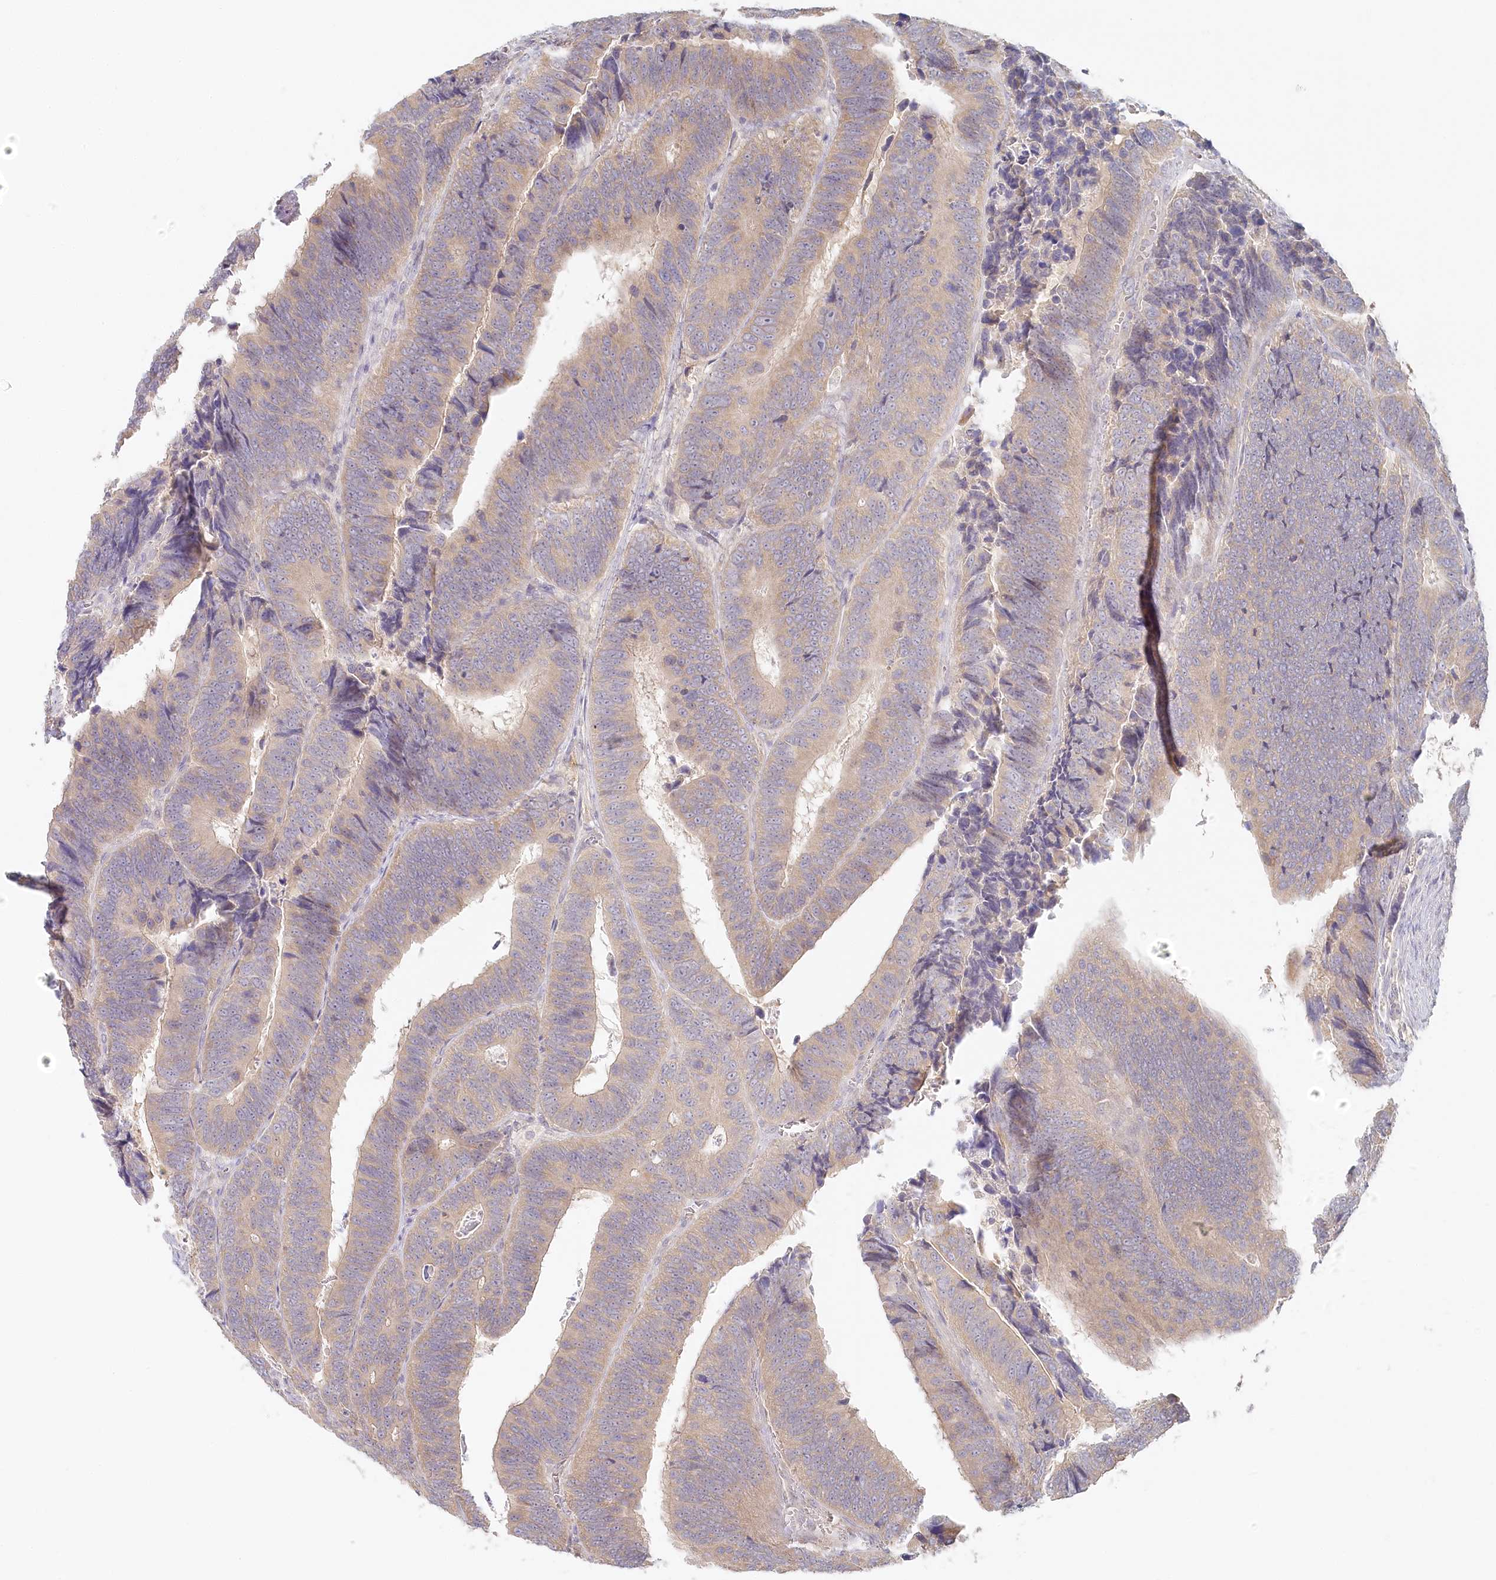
{"staining": {"intensity": "negative", "quantity": "none", "location": "none"}, "tissue": "colorectal cancer", "cell_type": "Tumor cells", "image_type": "cancer", "snomed": [{"axis": "morphology", "description": "Adenocarcinoma, NOS"}, {"axis": "topography", "description": "Colon"}], "caption": "Colorectal adenocarcinoma stained for a protein using immunohistochemistry demonstrates no staining tumor cells.", "gene": "VSIG1", "patient": {"sex": "male", "age": 72}}